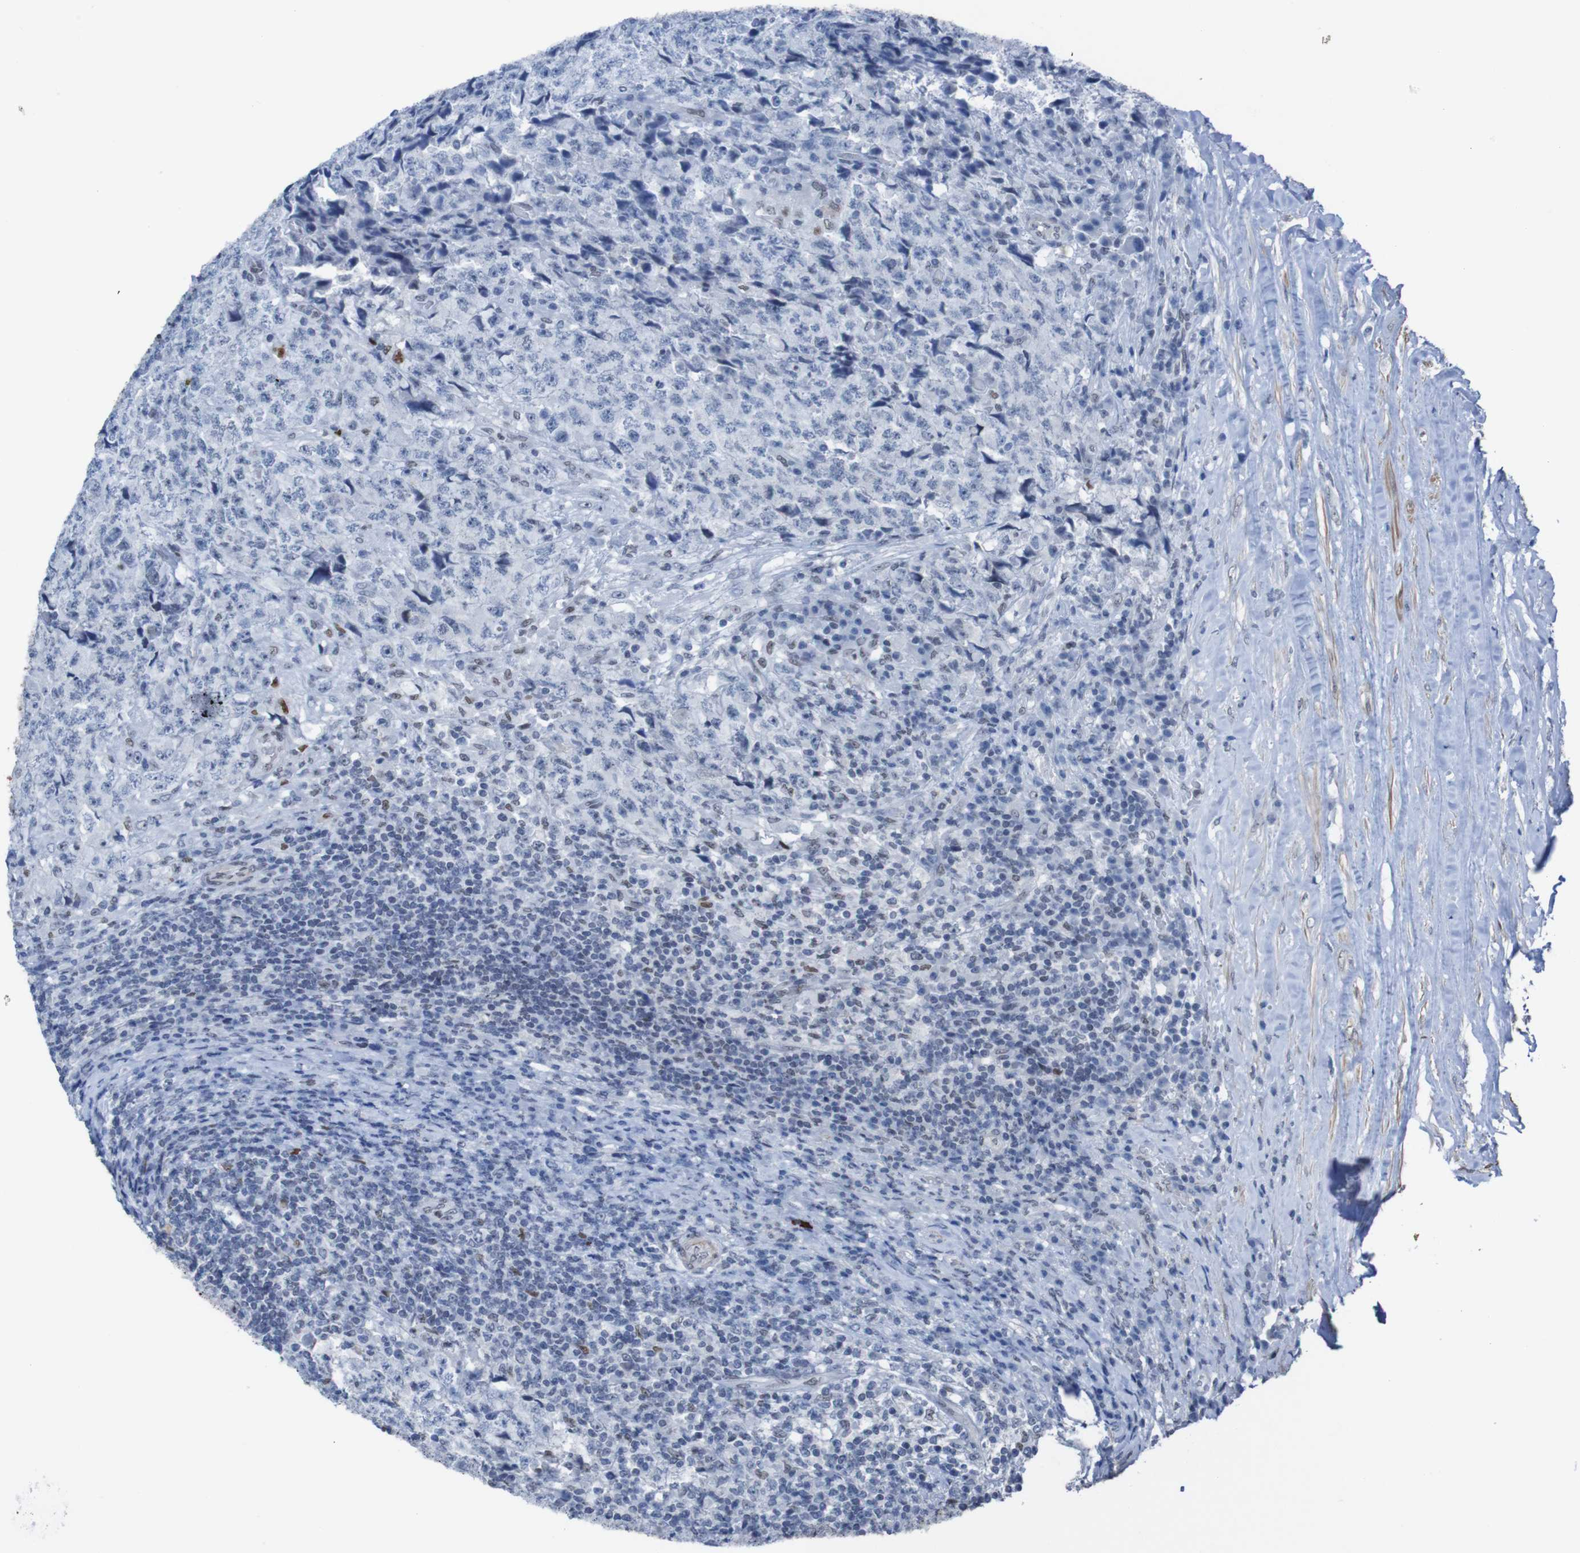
{"staining": {"intensity": "strong", "quantity": "<25%", "location": "nuclear"}, "tissue": "testis cancer", "cell_type": "Tumor cells", "image_type": "cancer", "snomed": [{"axis": "morphology", "description": "Necrosis, NOS"}, {"axis": "morphology", "description": "Carcinoma, Embryonal, NOS"}, {"axis": "topography", "description": "Testis"}], "caption": "Tumor cells reveal medium levels of strong nuclear positivity in about <25% of cells in human testis embryonal carcinoma.", "gene": "PHF2", "patient": {"sex": "male", "age": 19}}